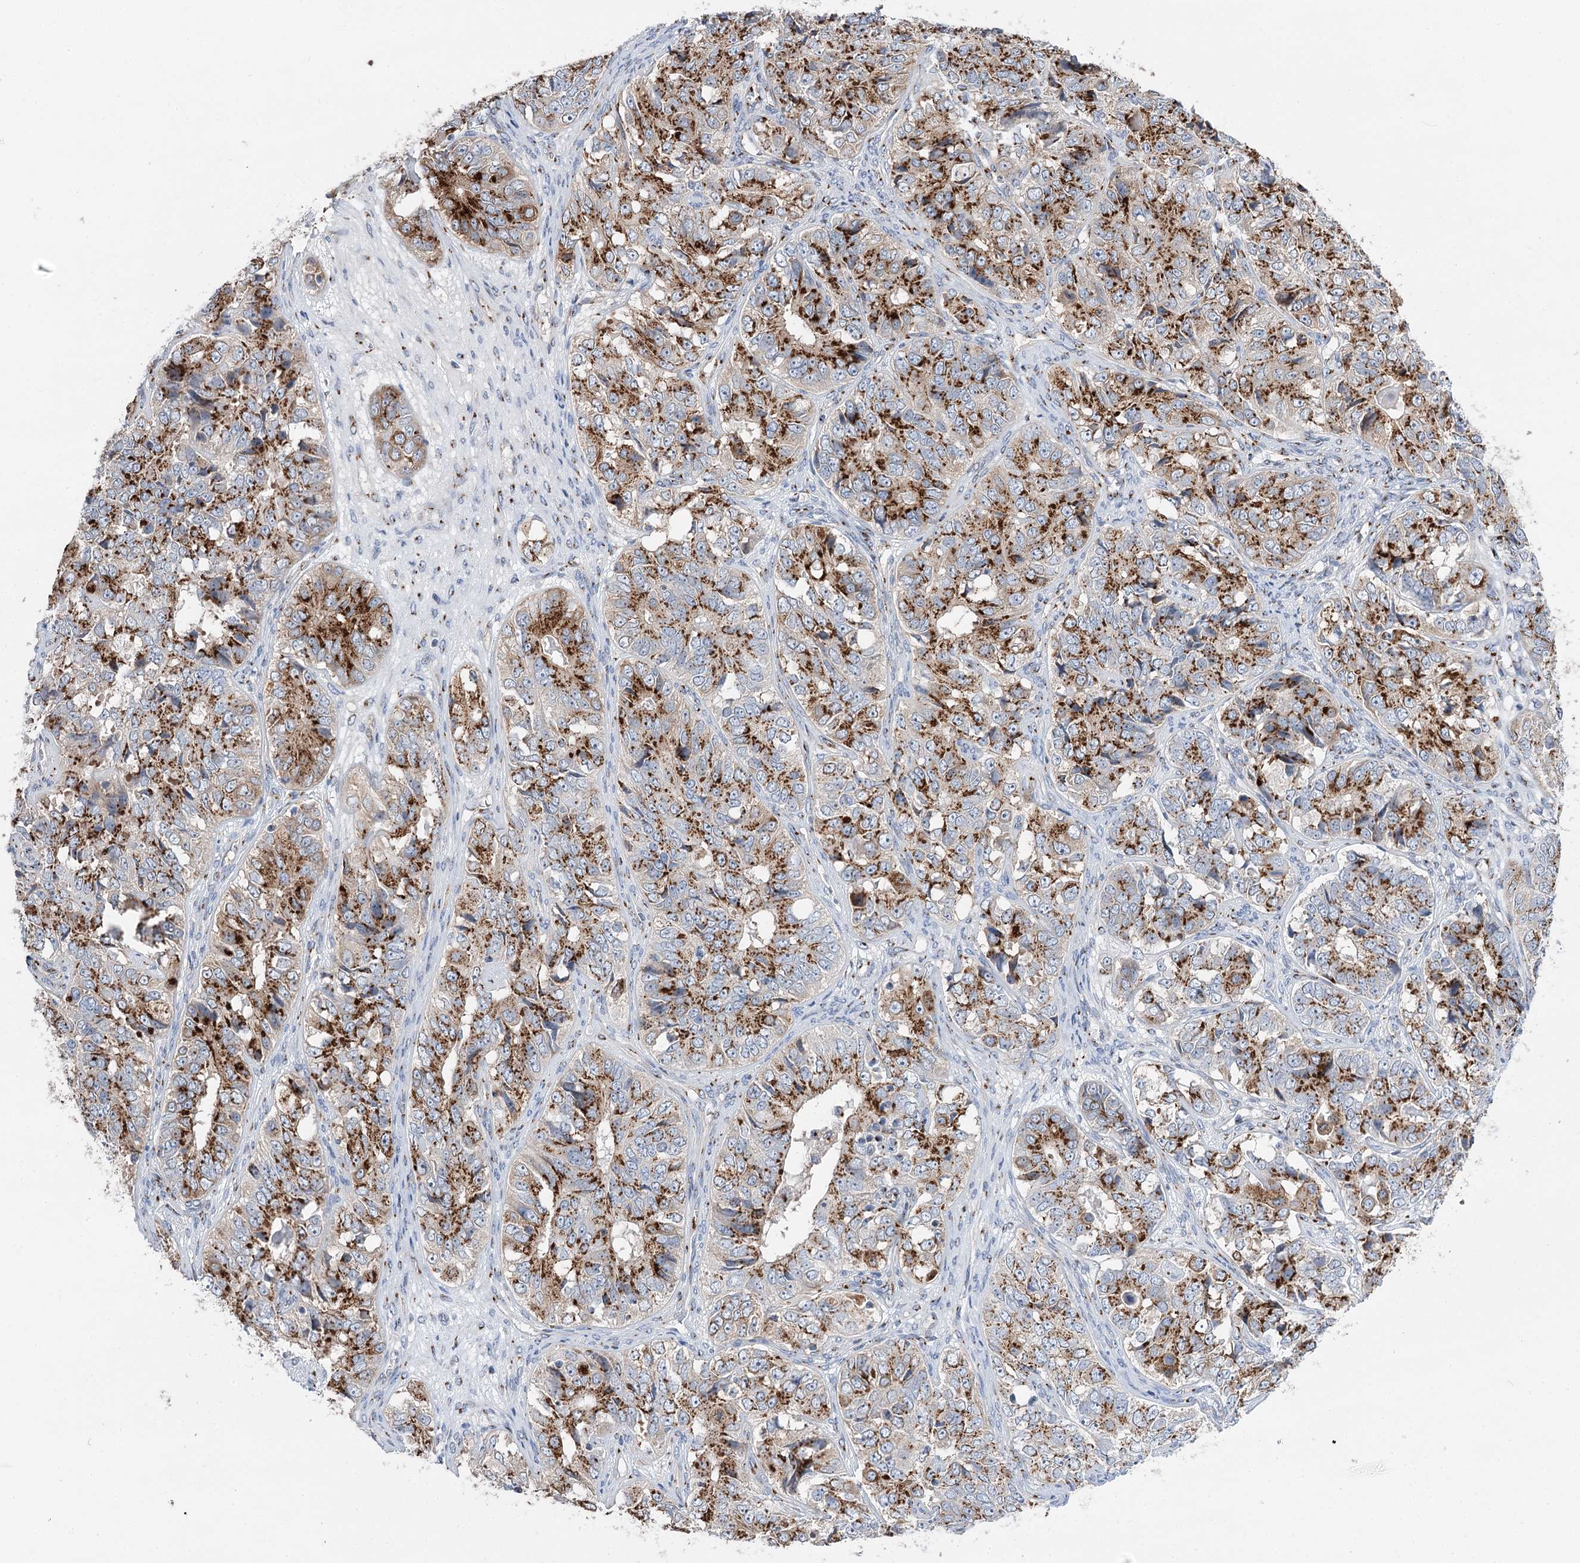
{"staining": {"intensity": "strong", "quantity": ">75%", "location": "cytoplasmic/membranous"}, "tissue": "ovarian cancer", "cell_type": "Tumor cells", "image_type": "cancer", "snomed": [{"axis": "morphology", "description": "Carcinoma, endometroid"}, {"axis": "topography", "description": "Ovary"}], "caption": "A brown stain shows strong cytoplasmic/membranous expression of a protein in endometroid carcinoma (ovarian) tumor cells.", "gene": "TMEM165", "patient": {"sex": "female", "age": 51}}